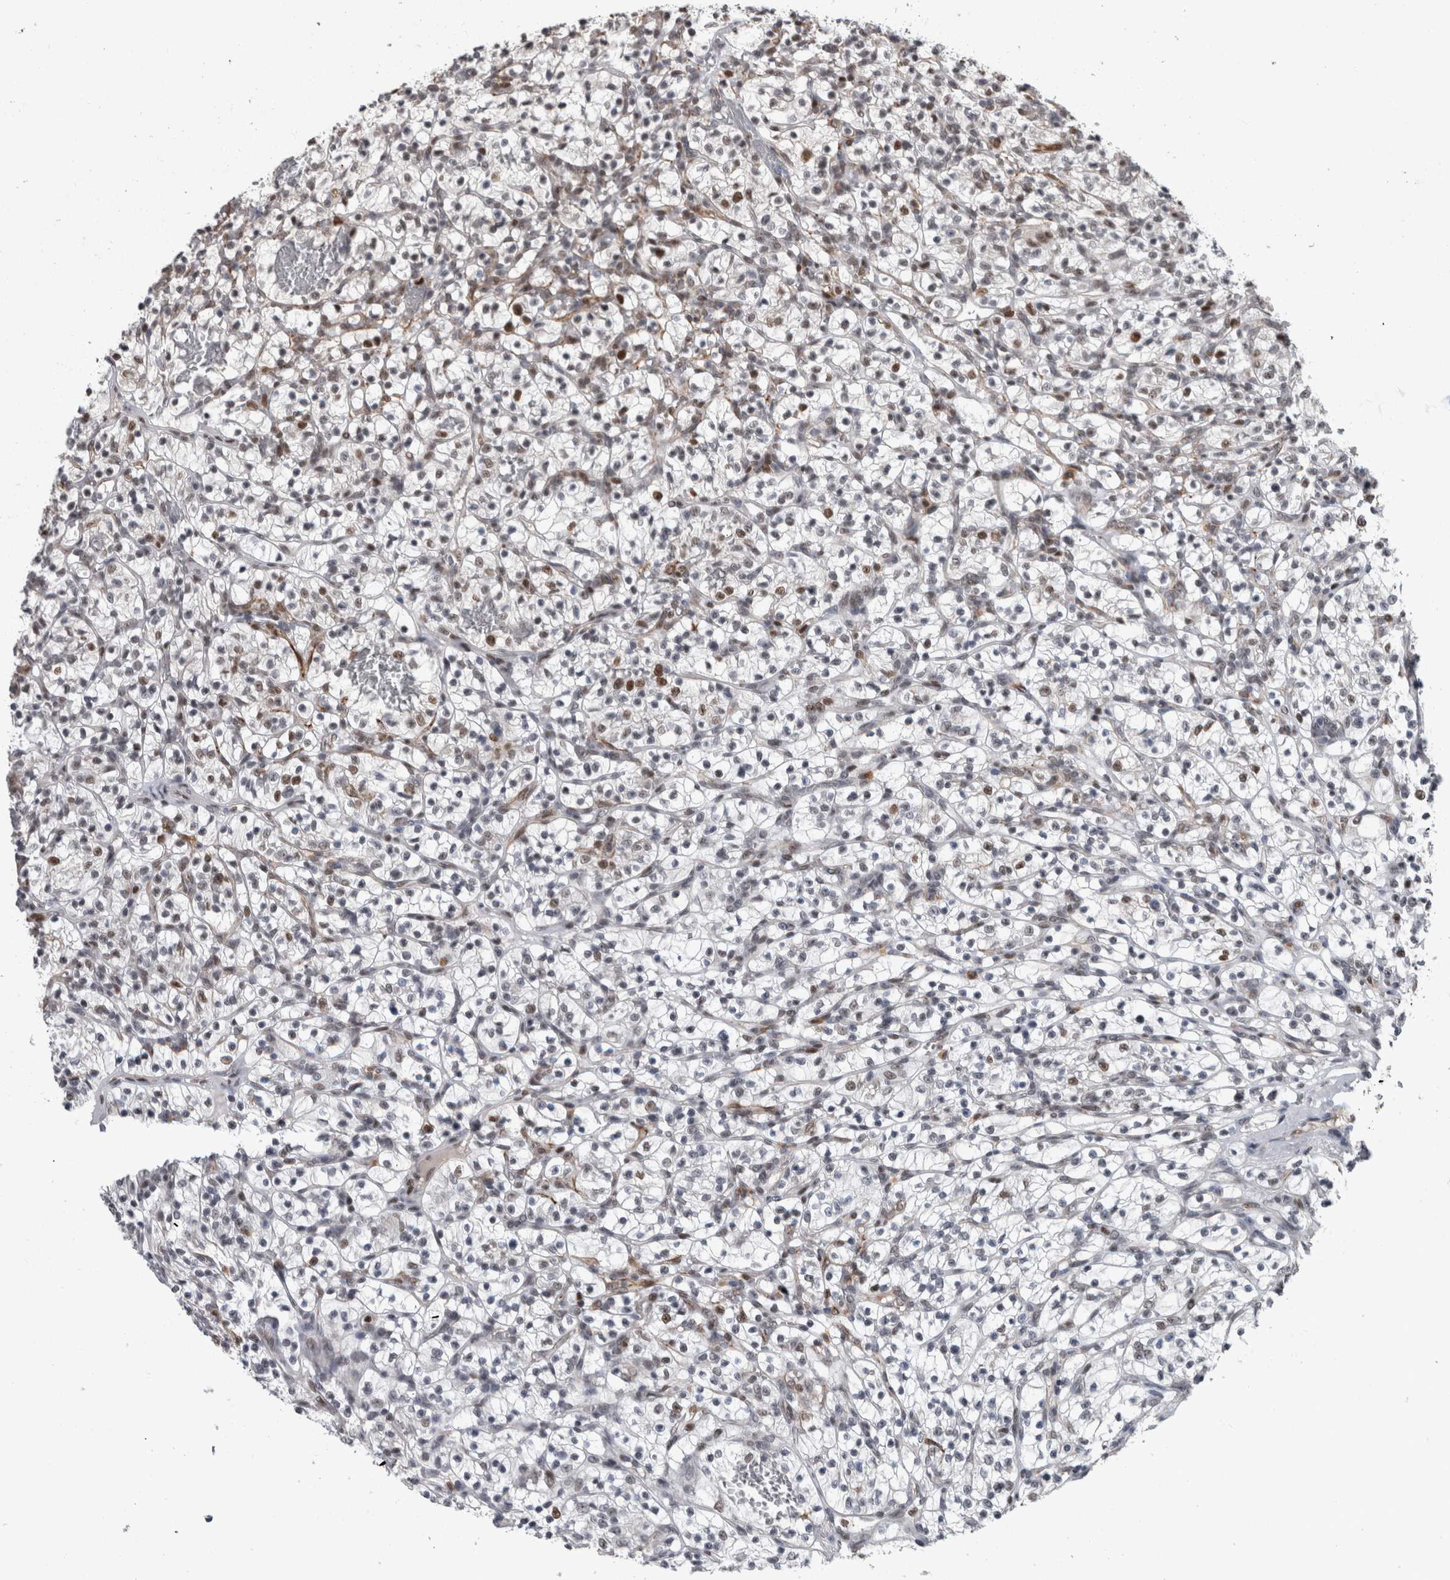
{"staining": {"intensity": "moderate", "quantity": "<25%", "location": "nuclear"}, "tissue": "renal cancer", "cell_type": "Tumor cells", "image_type": "cancer", "snomed": [{"axis": "morphology", "description": "Adenocarcinoma, NOS"}, {"axis": "topography", "description": "Kidney"}], "caption": "High-magnification brightfield microscopy of renal cancer stained with DAB (3,3'-diaminobenzidine) (brown) and counterstained with hematoxylin (blue). tumor cells exhibit moderate nuclear expression is appreciated in about<25% of cells.", "gene": "POLD2", "patient": {"sex": "female", "age": 57}}